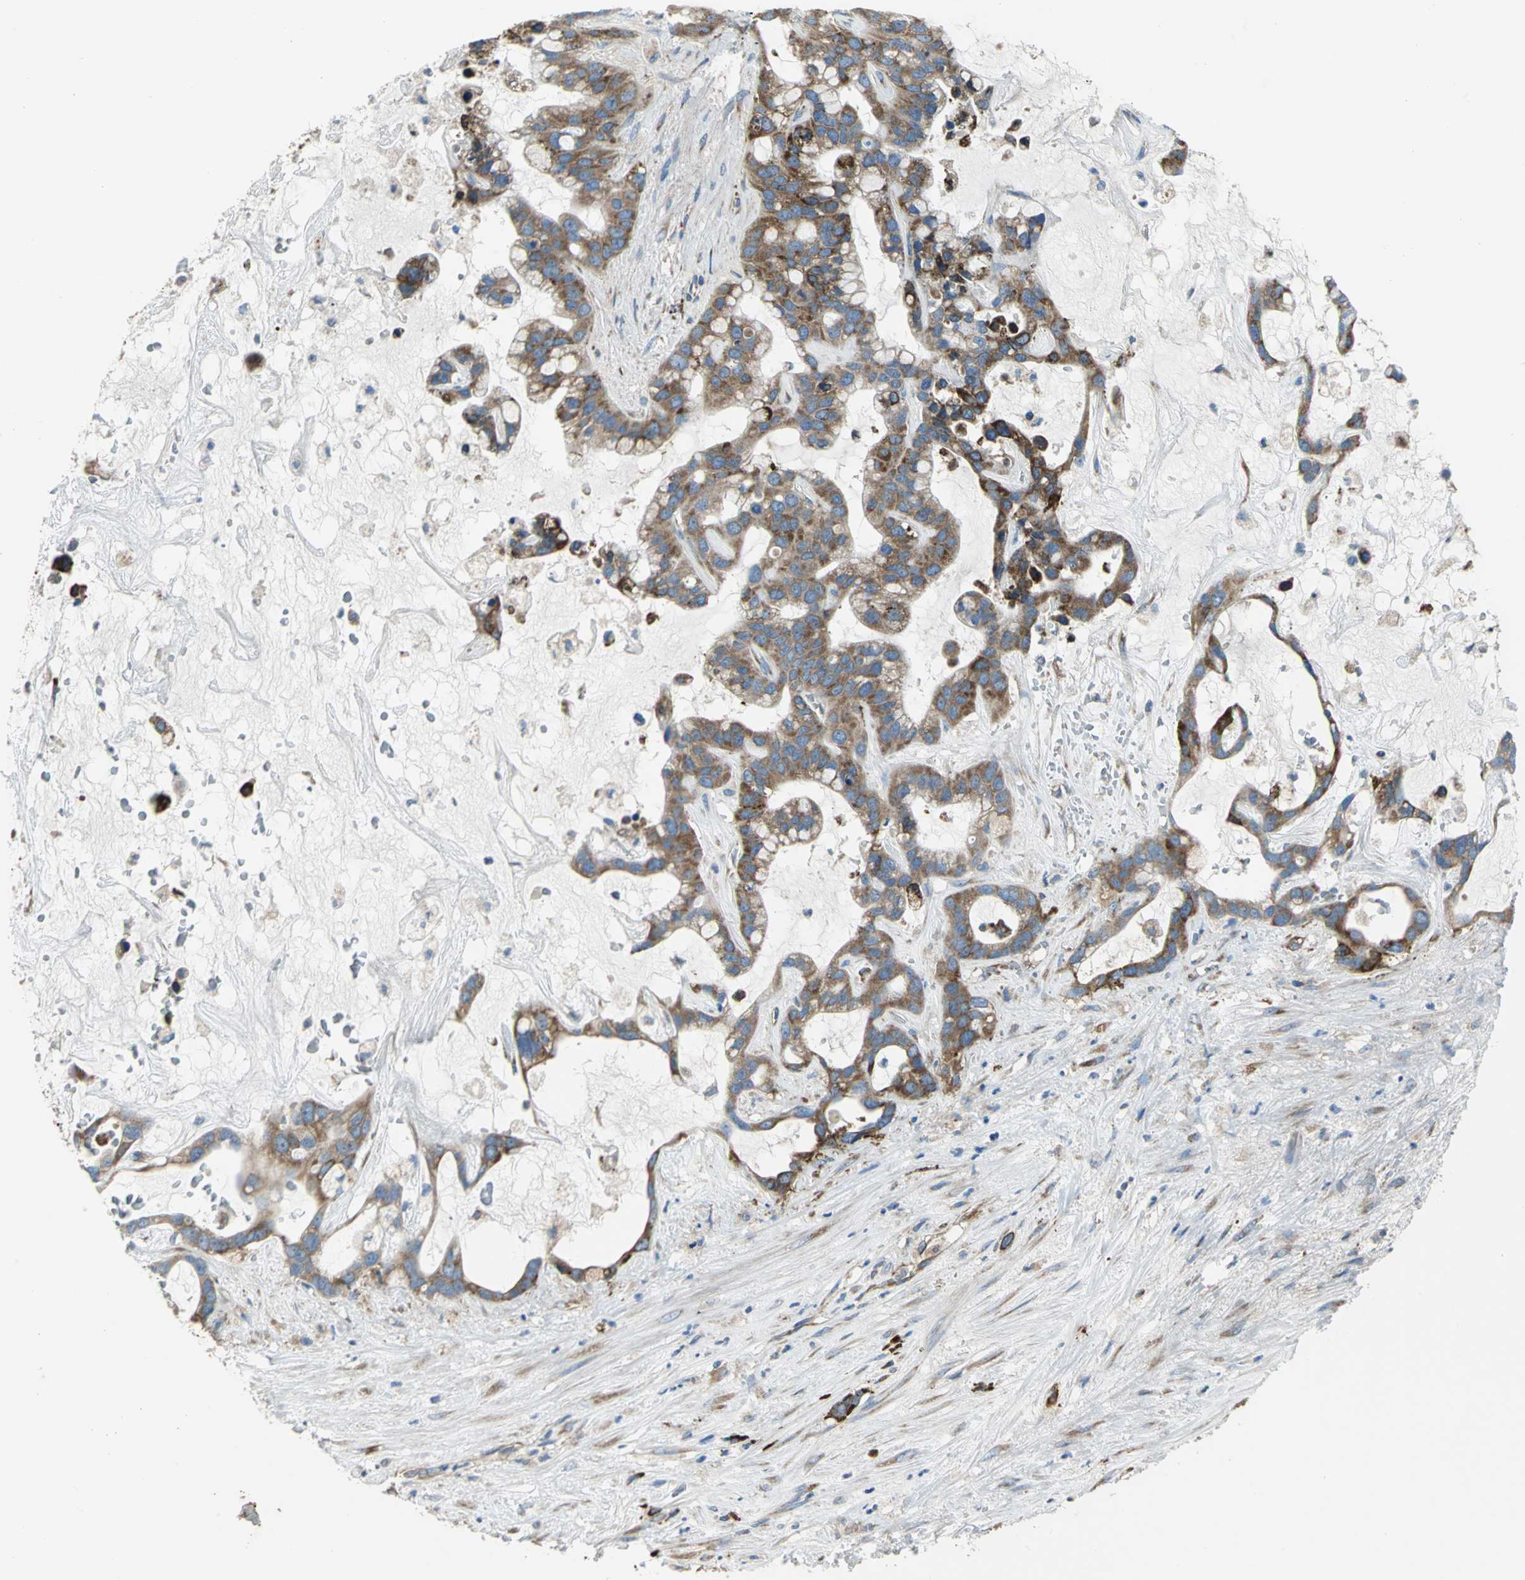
{"staining": {"intensity": "strong", "quantity": ">75%", "location": "cytoplasmic/membranous"}, "tissue": "liver cancer", "cell_type": "Tumor cells", "image_type": "cancer", "snomed": [{"axis": "morphology", "description": "Cholangiocarcinoma"}, {"axis": "topography", "description": "Liver"}], "caption": "This is an image of immunohistochemistry staining of cholangiocarcinoma (liver), which shows strong staining in the cytoplasmic/membranous of tumor cells.", "gene": "TULP4", "patient": {"sex": "female", "age": 65}}